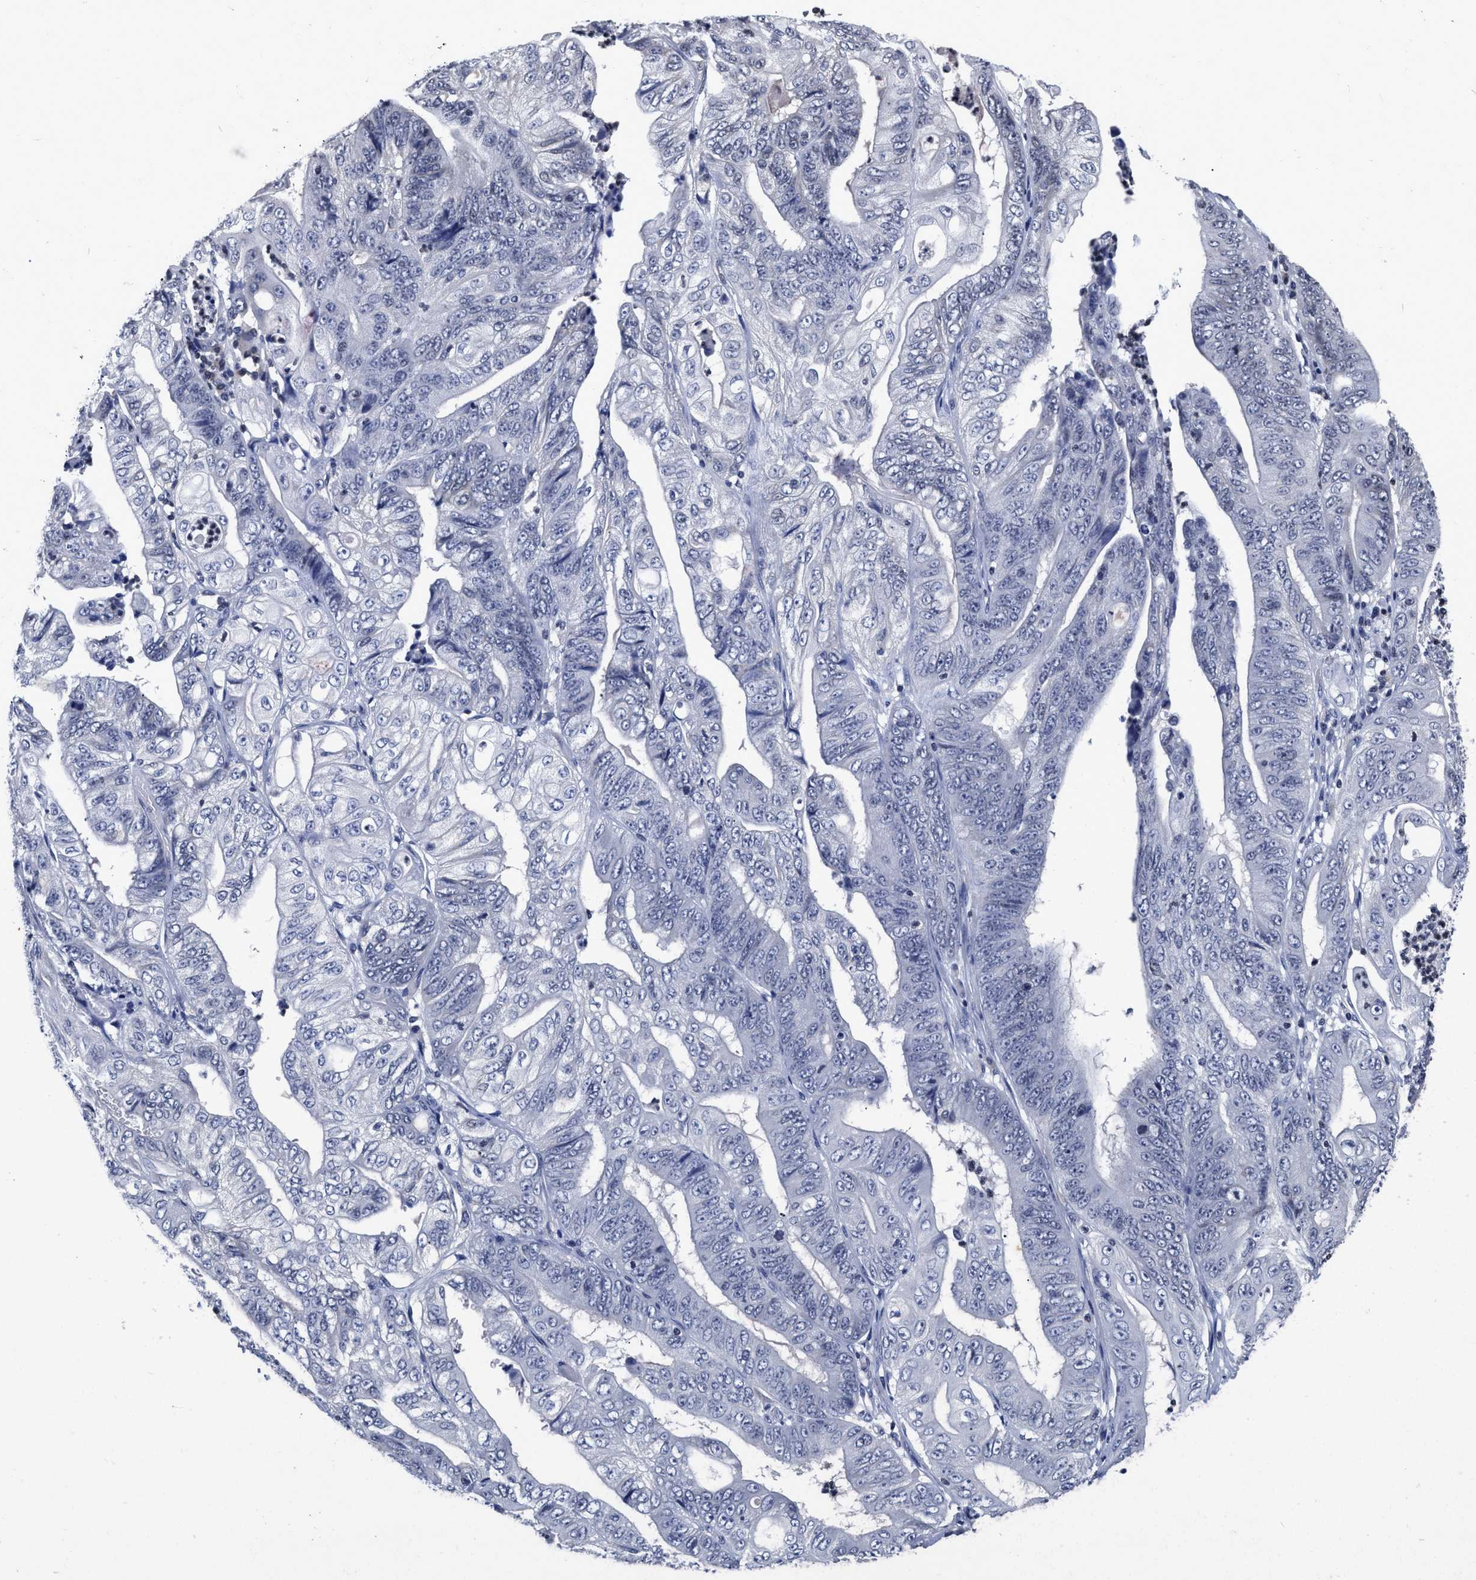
{"staining": {"intensity": "negative", "quantity": "none", "location": "none"}, "tissue": "stomach cancer", "cell_type": "Tumor cells", "image_type": "cancer", "snomed": [{"axis": "morphology", "description": "Adenocarcinoma, NOS"}, {"axis": "topography", "description": "Stomach"}], "caption": "Immunohistochemical staining of human adenocarcinoma (stomach) demonstrates no significant positivity in tumor cells. Nuclei are stained in blue.", "gene": "FBLN2", "patient": {"sex": "female", "age": 73}}